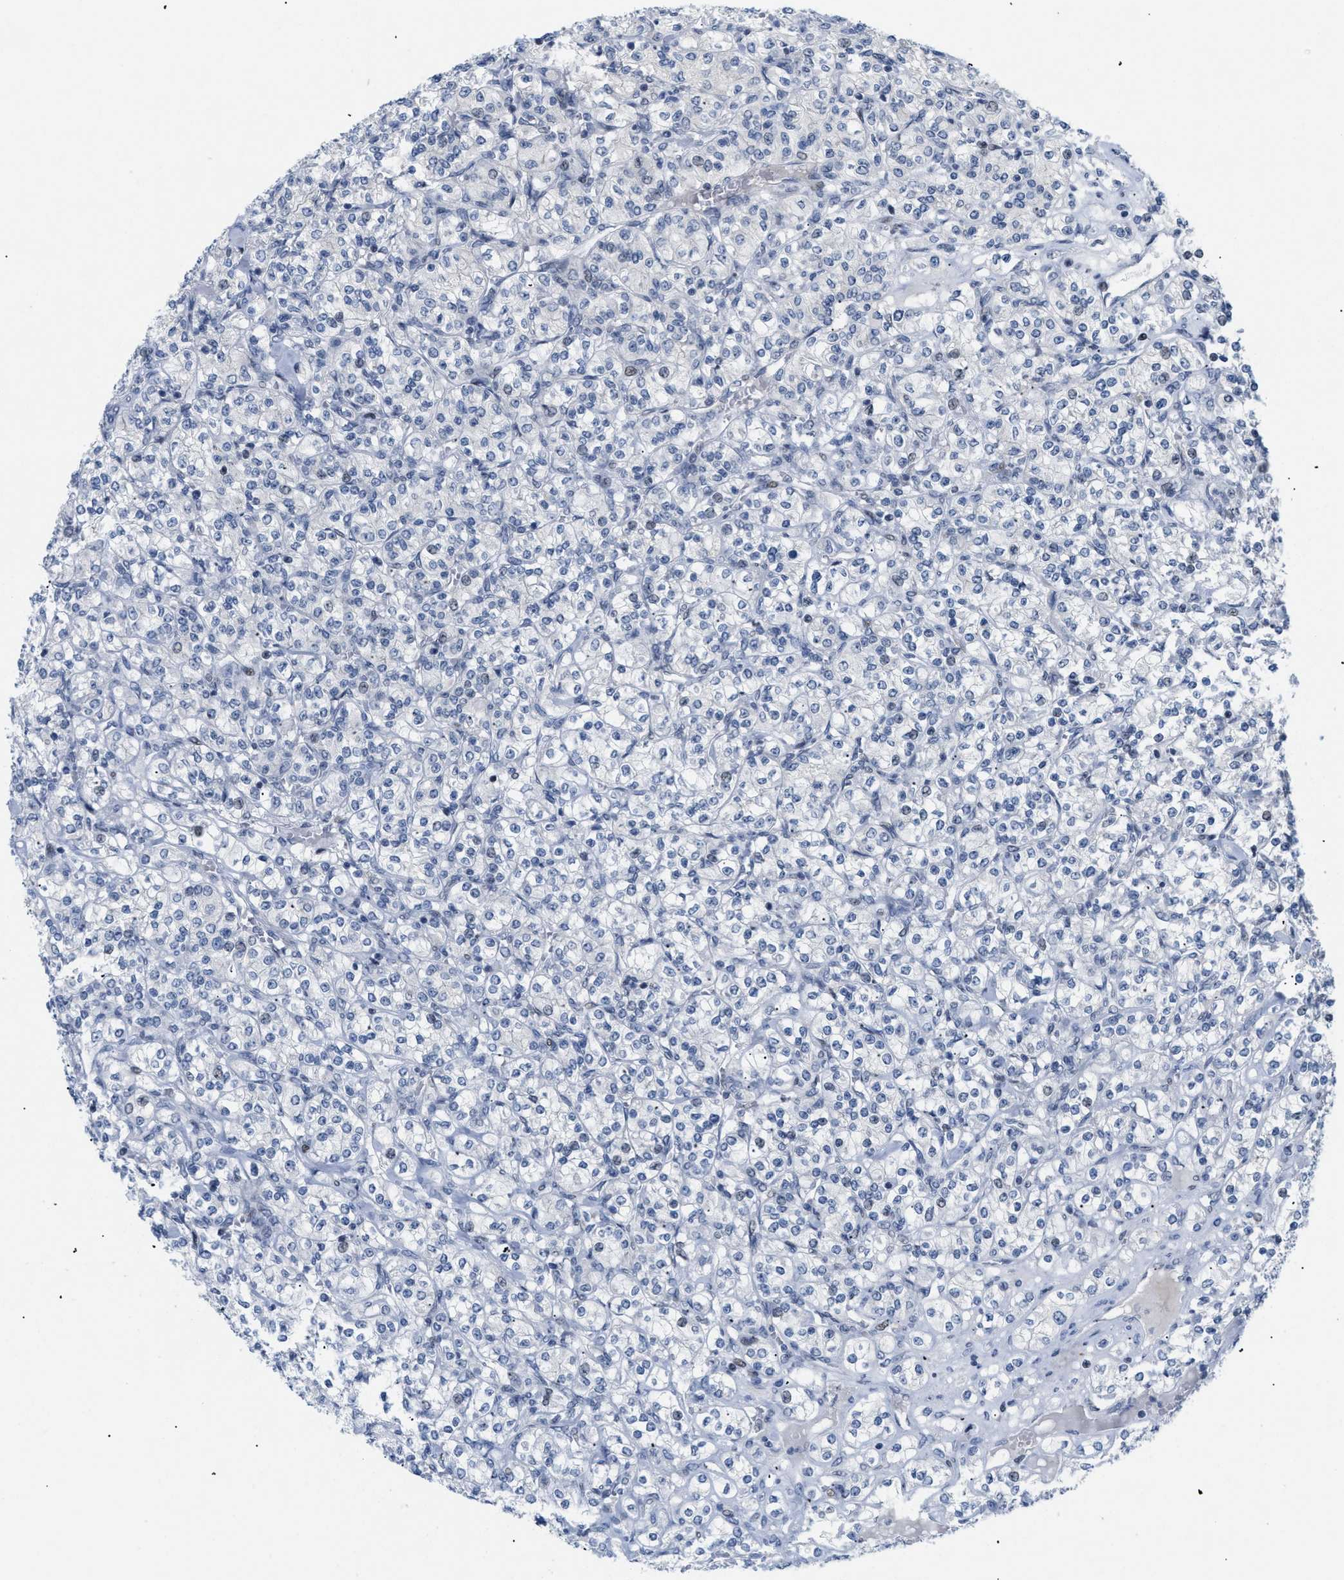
{"staining": {"intensity": "negative", "quantity": "none", "location": "none"}, "tissue": "renal cancer", "cell_type": "Tumor cells", "image_type": "cancer", "snomed": [{"axis": "morphology", "description": "Adenocarcinoma, NOS"}, {"axis": "topography", "description": "Kidney"}], "caption": "Renal cancer stained for a protein using immunohistochemistry displays no positivity tumor cells.", "gene": "MED1", "patient": {"sex": "male", "age": 77}}